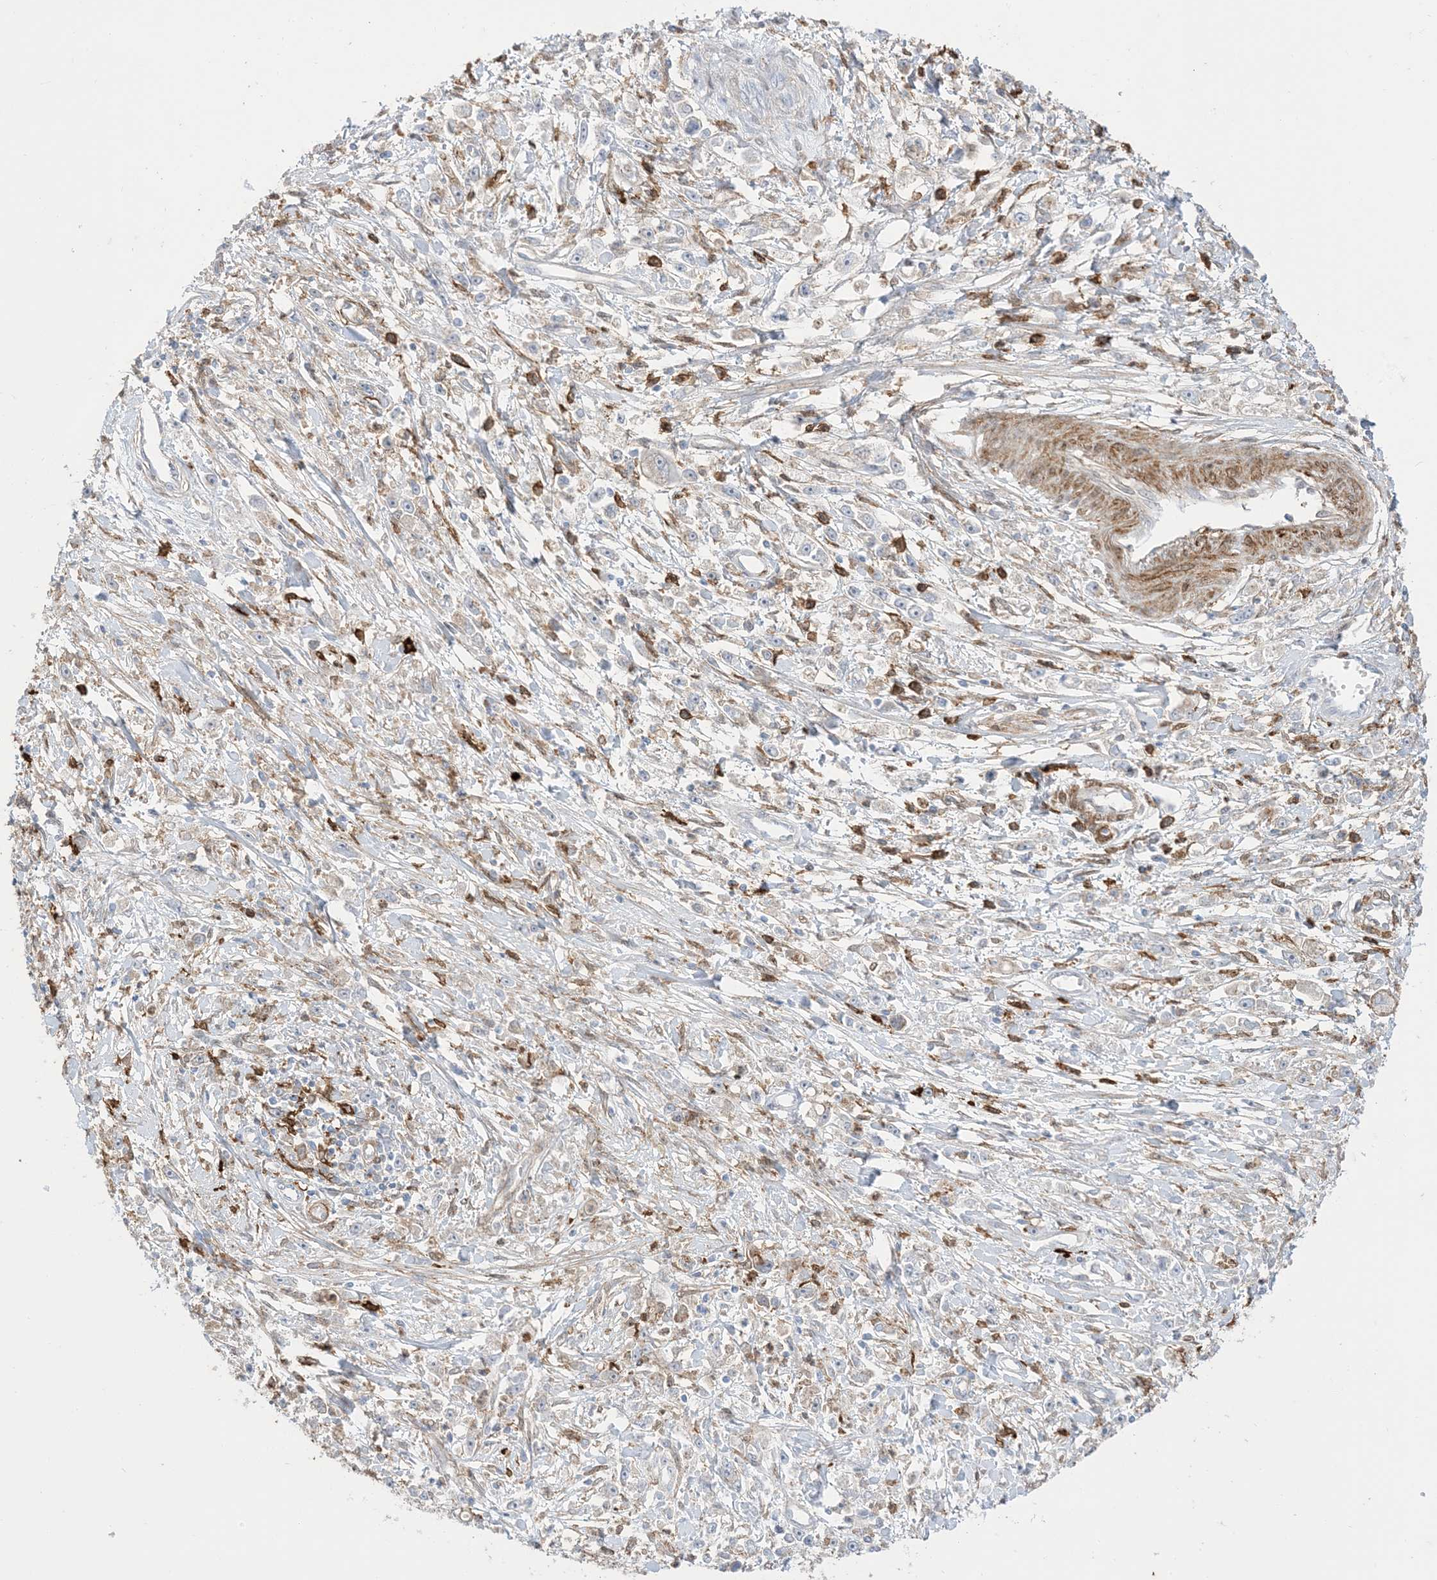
{"staining": {"intensity": "negative", "quantity": "none", "location": "none"}, "tissue": "stomach cancer", "cell_type": "Tumor cells", "image_type": "cancer", "snomed": [{"axis": "morphology", "description": "Adenocarcinoma, NOS"}, {"axis": "topography", "description": "Stomach"}], "caption": "A high-resolution micrograph shows IHC staining of adenocarcinoma (stomach), which exhibits no significant positivity in tumor cells. (DAB (3,3'-diaminobenzidine) immunohistochemistry visualized using brightfield microscopy, high magnification).", "gene": "GSN", "patient": {"sex": "female", "age": 59}}